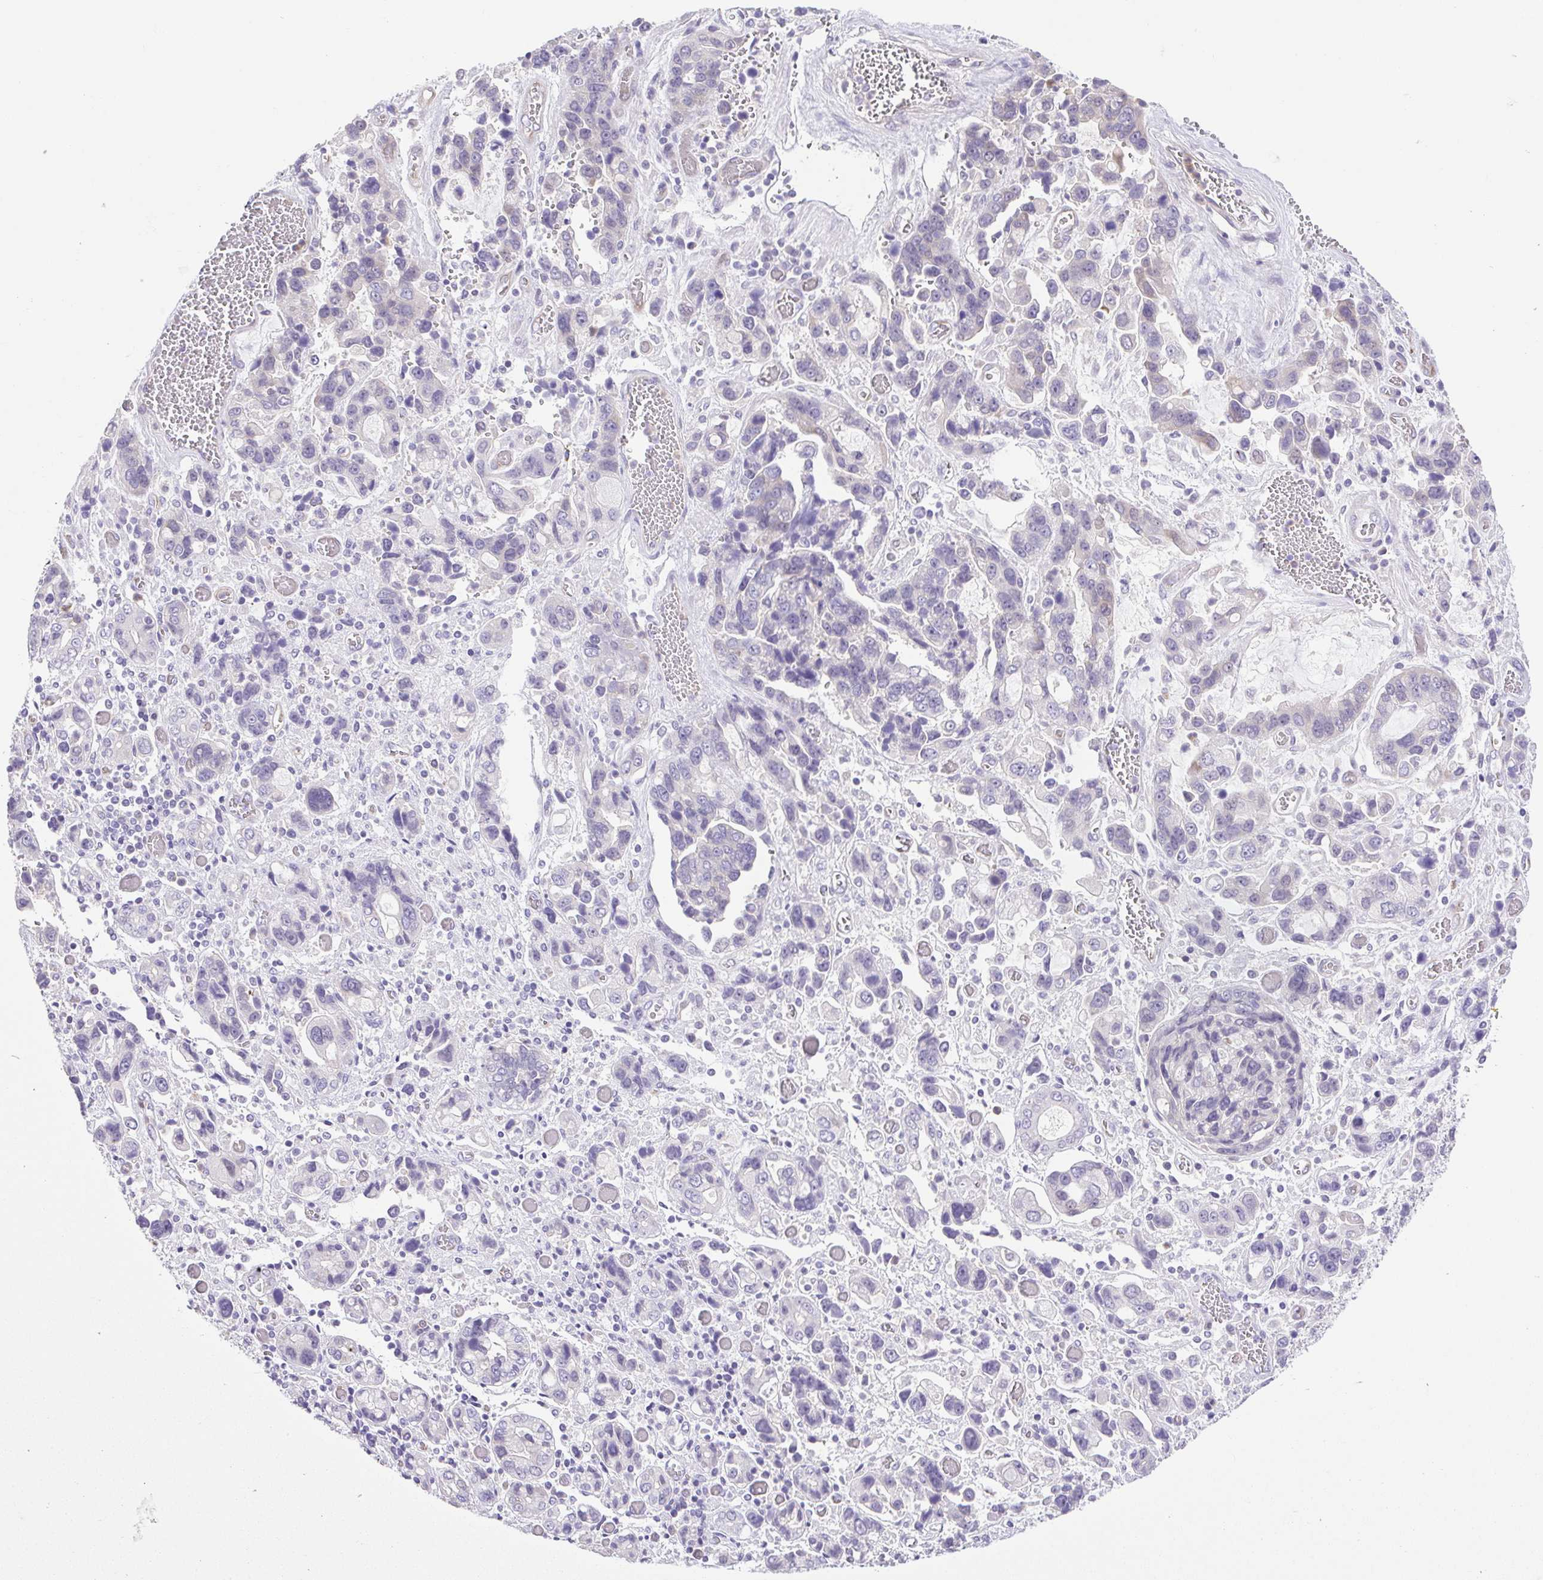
{"staining": {"intensity": "negative", "quantity": "none", "location": "none"}, "tissue": "stomach cancer", "cell_type": "Tumor cells", "image_type": "cancer", "snomed": [{"axis": "morphology", "description": "Adenocarcinoma, NOS"}, {"axis": "topography", "description": "Stomach, upper"}], "caption": "IHC image of human stomach adenocarcinoma stained for a protein (brown), which reveals no expression in tumor cells.", "gene": "FAM177B", "patient": {"sex": "female", "age": 81}}